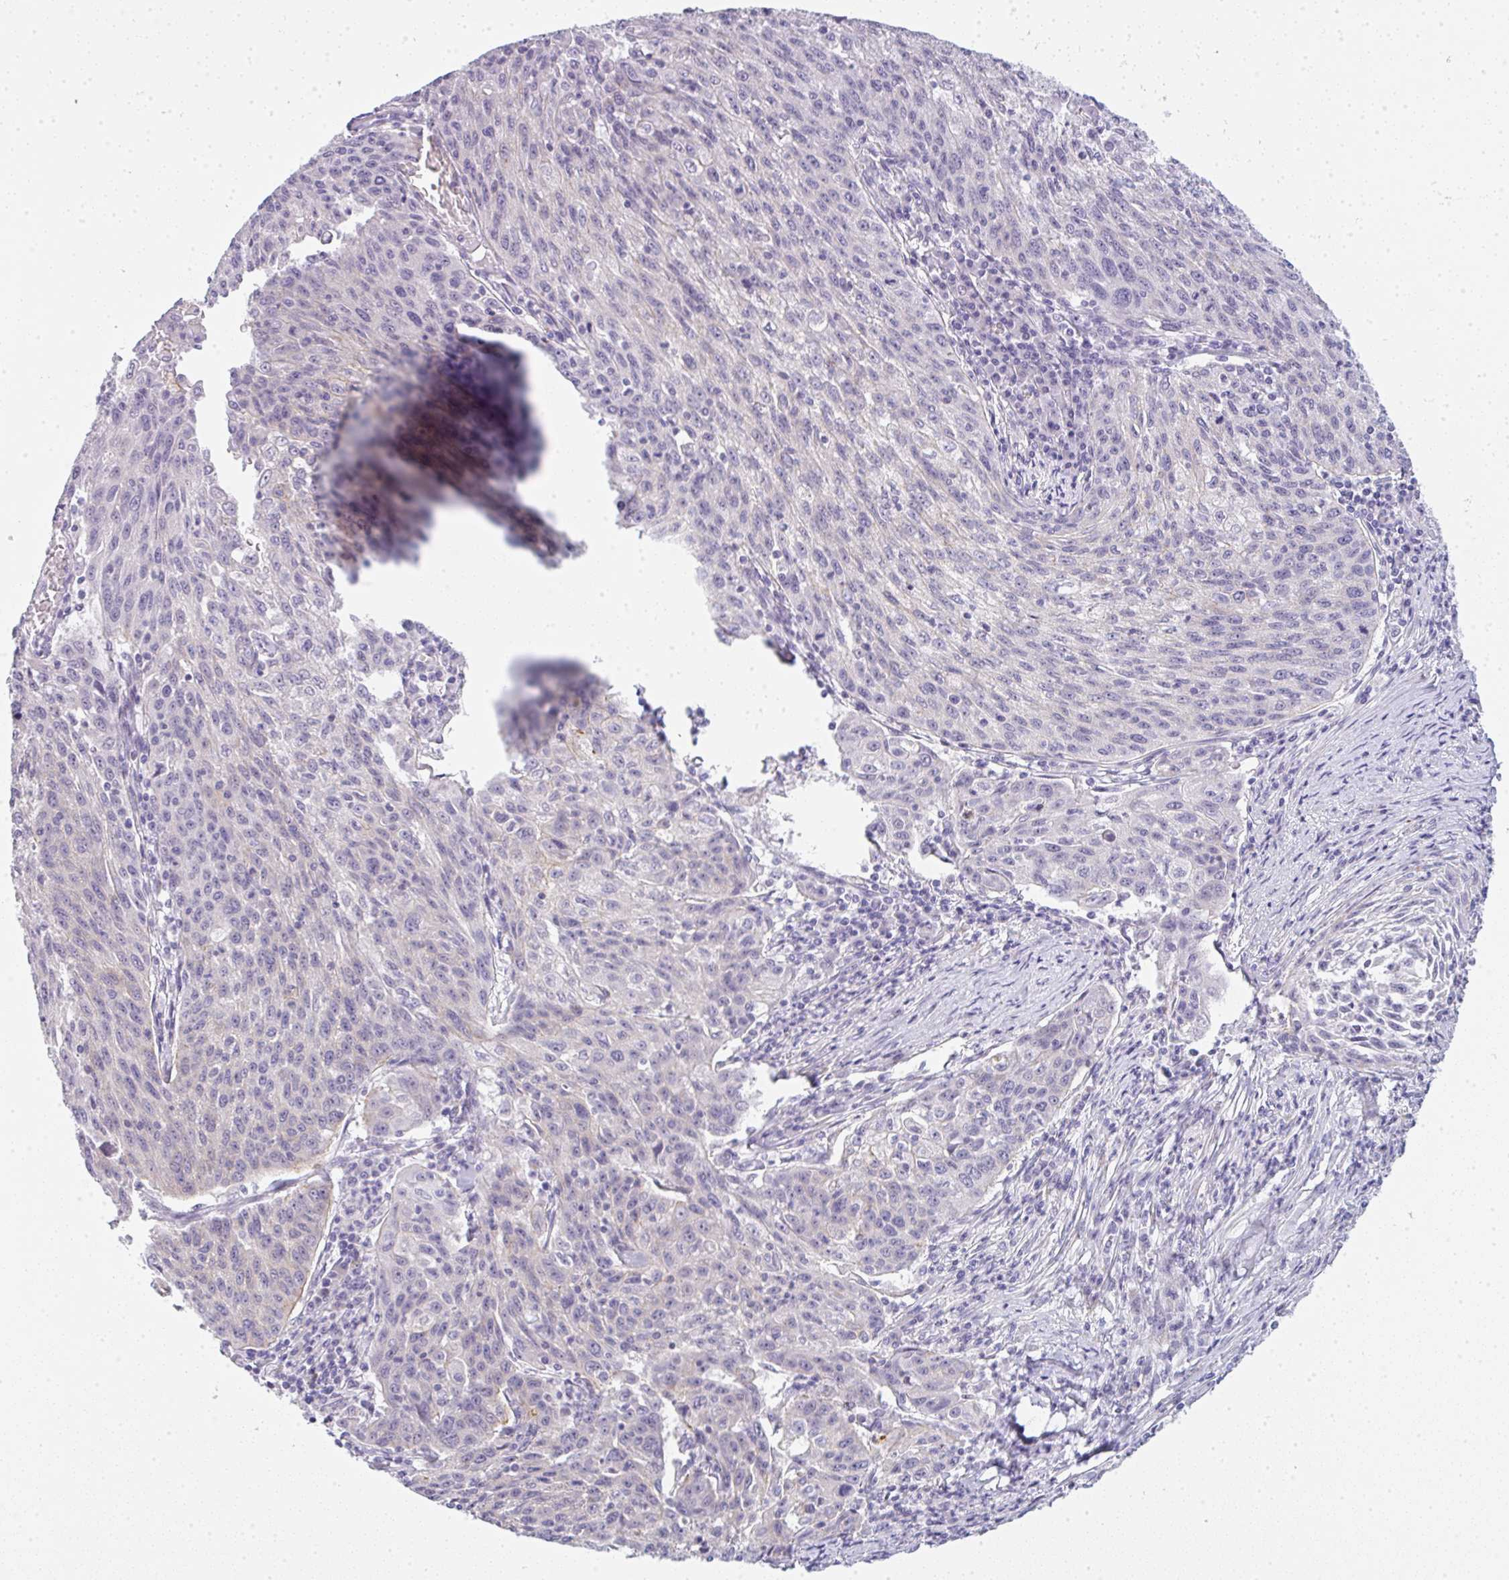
{"staining": {"intensity": "negative", "quantity": "none", "location": "none"}, "tissue": "lung cancer", "cell_type": "Tumor cells", "image_type": "cancer", "snomed": [{"axis": "morphology", "description": "Squamous cell carcinoma, NOS"}, {"axis": "morphology", "description": "Squamous cell carcinoma, metastatic, NOS"}, {"axis": "topography", "description": "Bronchus"}, {"axis": "topography", "description": "Lung"}], "caption": "Immunohistochemistry (IHC) of human lung cancer reveals no expression in tumor cells.", "gene": "LPAR4", "patient": {"sex": "male", "age": 62}}